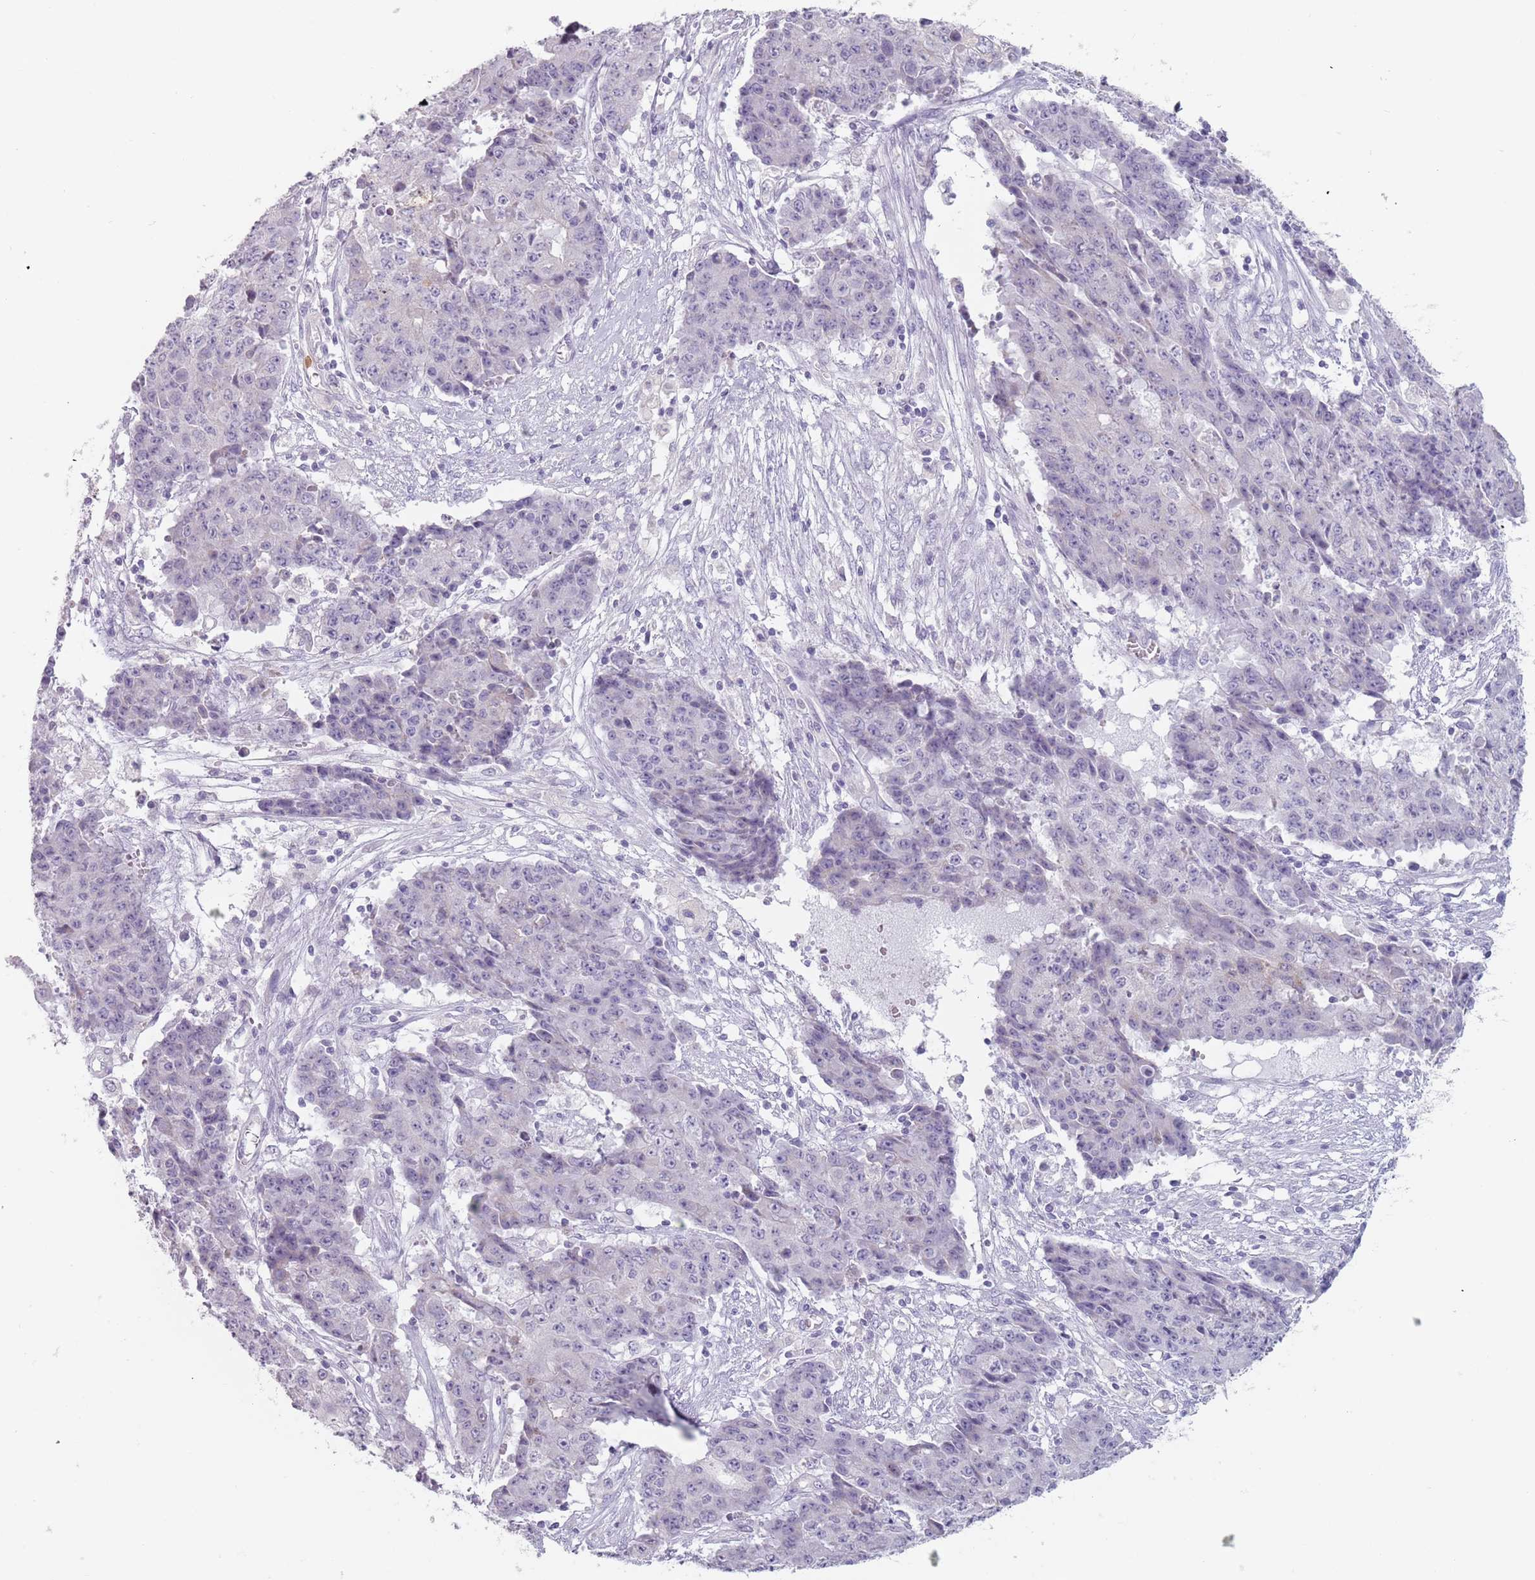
{"staining": {"intensity": "negative", "quantity": "none", "location": "none"}, "tissue": "ovarian cancer", "cell_type": "Tumor cells", "image_type": "cancer", "snomed": [{"axis": "morphology", "description": "Carcinoma, endometroid"}, {"axis": "topography", "description": "Ovary"}], "caption": "An IHC image of endometroid carcinoma (ovarian) is shown. There is no staining in tumor cells of endometroid carcinoma (ovarian).", "gene": "ZNF584", "patient": {"sex": "female", "age": 42}}